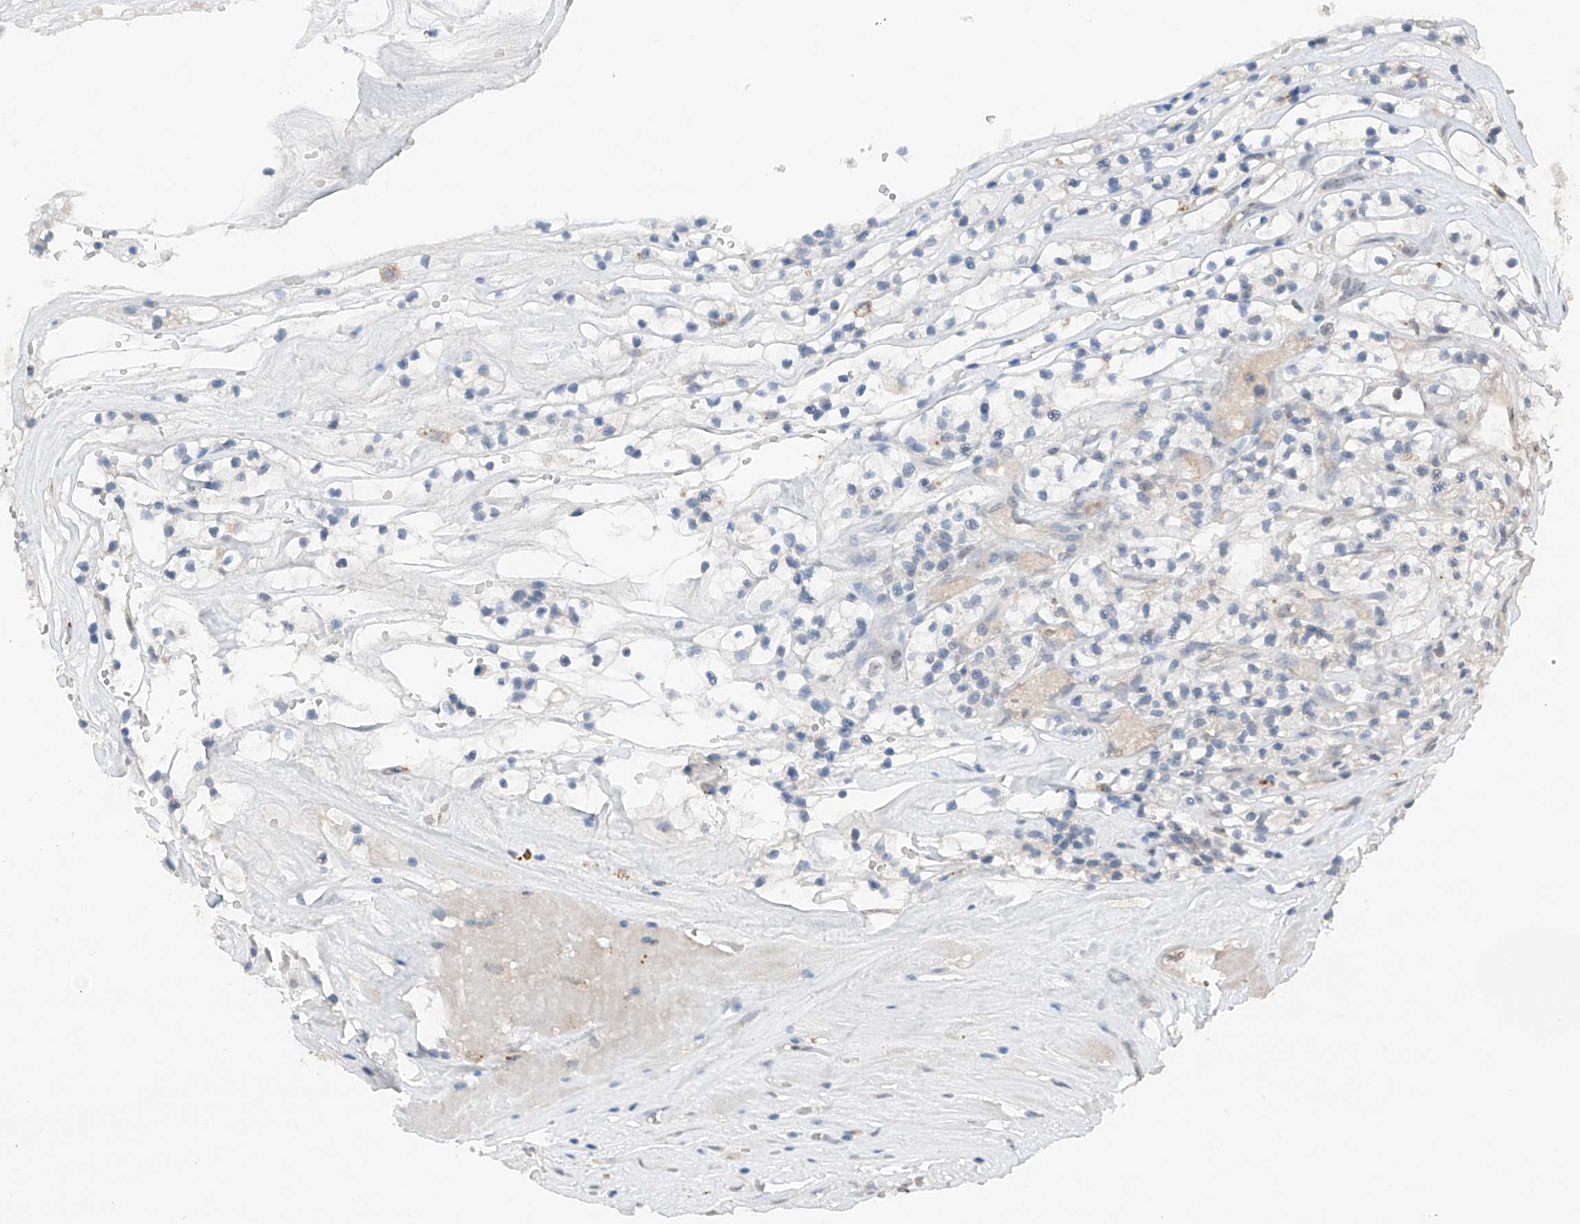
{"staining": {"intensity": "negative", "quantity": "none", "location": "none"}, "tissue": "renal cancer", "cell_type": "Tumor cells", "image_type": "cancer", "snomed": [{"axis": "morphology", "description": "Adenocarcinoma, NOS"}, {"axis": "topography", "description": "Kidney"}], "caption": "Tumor cells show no significant expression in renal adenocarcinoma.", "gene": "TBX4", "patient": {"sex": "female", "age": 57}}